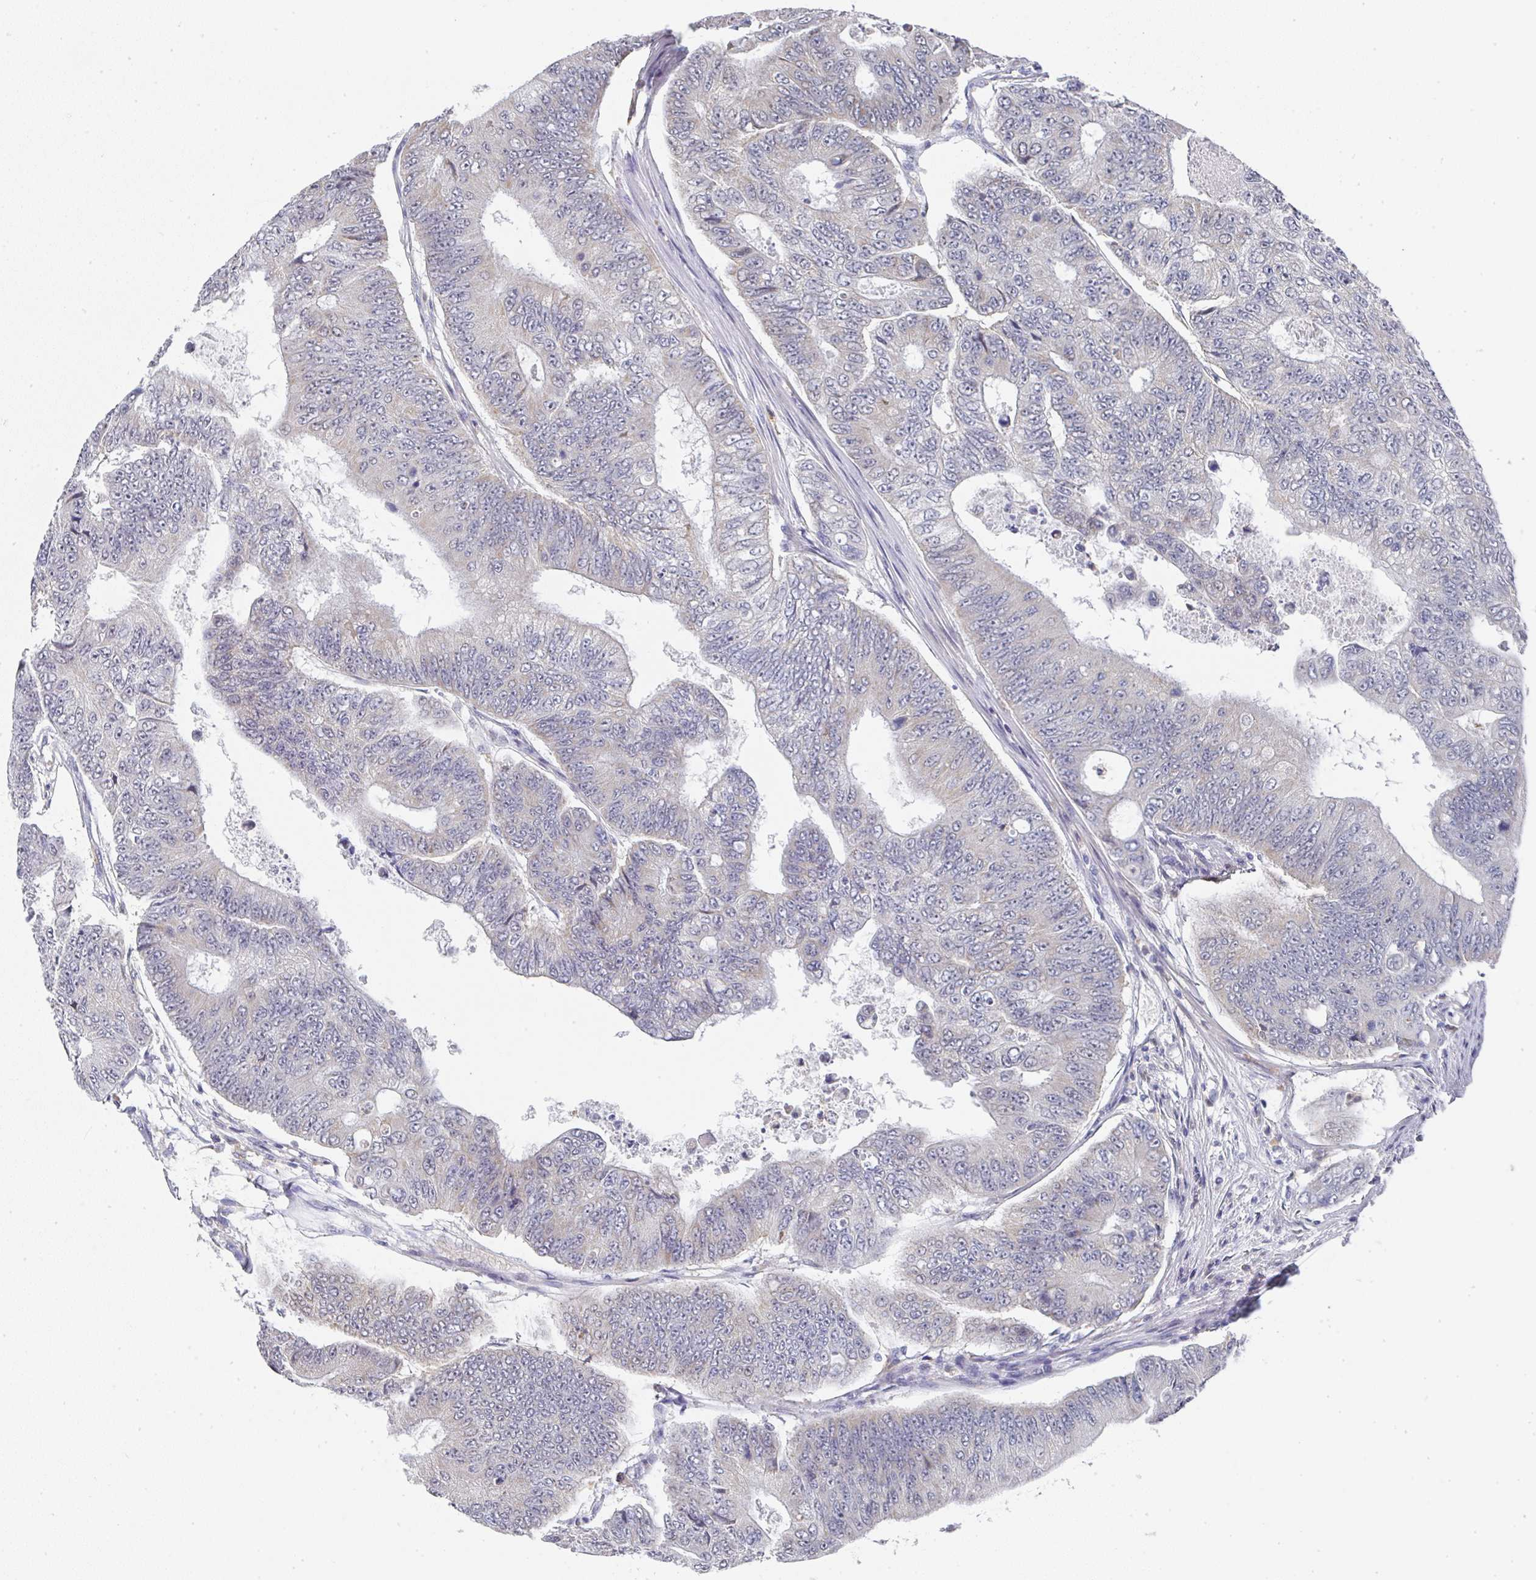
{"staining": {"intensity": "weak", "quantity": "<25%", "location": "cytoplasmic/membranous"}, "tissue": "colorectal cancer", "cell_type": "Tumor cells", "image_type": "cancer", "snomed": [{"axis": "morphology", "description": "Adenocarcinoma, NOS"}, {"axis": "topography", "description": "Colon"}], "caption": "There is no significant expression in tumor cells of adenocarcinoma (colorectal). (DAB (3,3'-diaminobenzidine) immunohistochemistry (IHC) visualized using brightfield microscopy, high magnification).", "gene": "NCF1", "patient": {"sex": "female", "age": 48}}